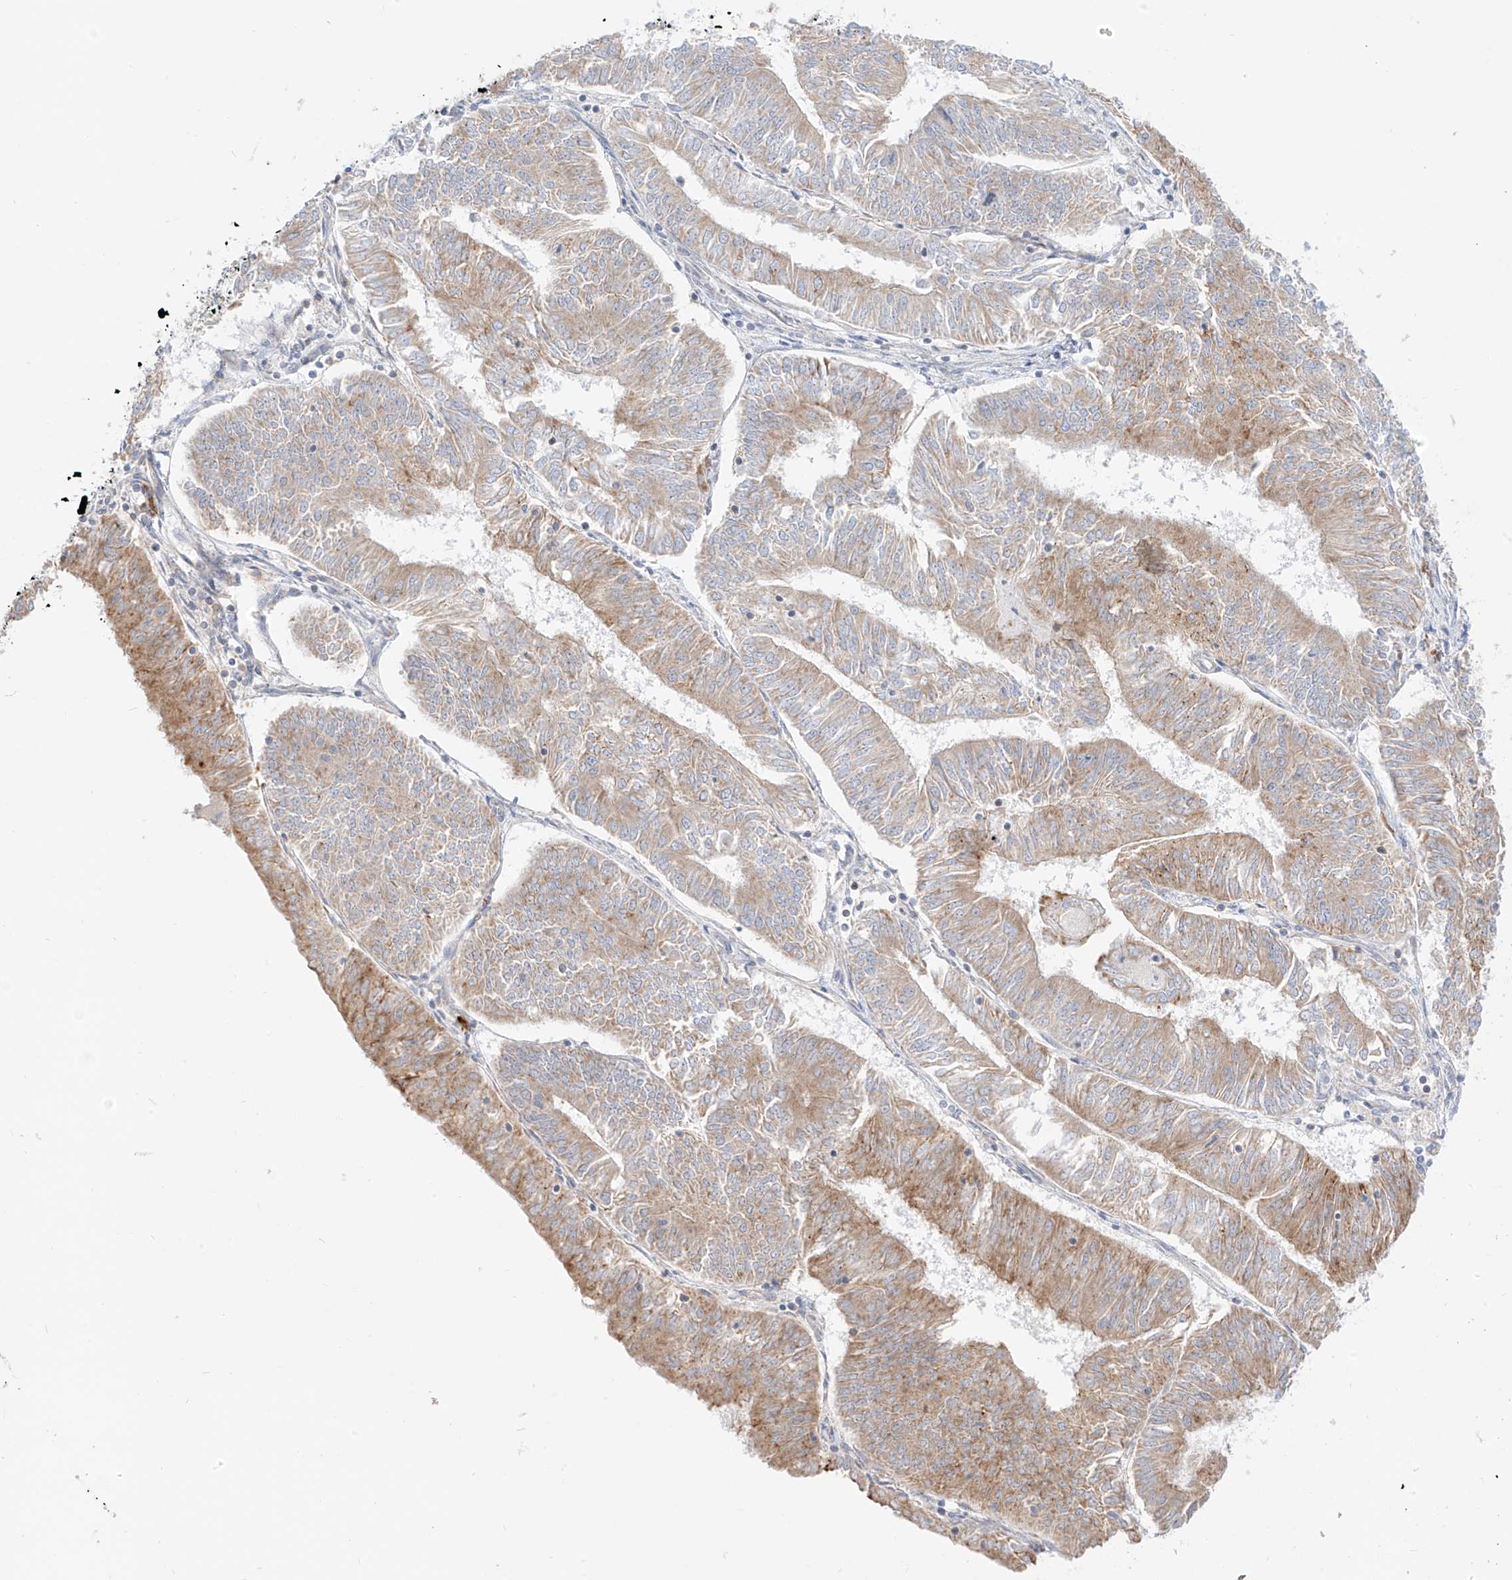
{"staining": {"intensity": "moderate", "quantity": "25%-75%", "location": "cytoplasmic/membranous"}, "tissue": "endometrial cancer", "cell_type": "Tumor cells", "image_type": "cancer", "snomed": [{"axis": "morphology", "description": "Adenocarcinoma, NOS"}, {"axis": "topography", "description": "Endometrium"}], "caption": "A micrograph of adenocarcinoma (endometrial) stained for a protein shows moderate cytoplasmic/membranous brown staining in tumor cells.", "gene": "SYTL3", "patient": {"sex": "female", "age": 58}}